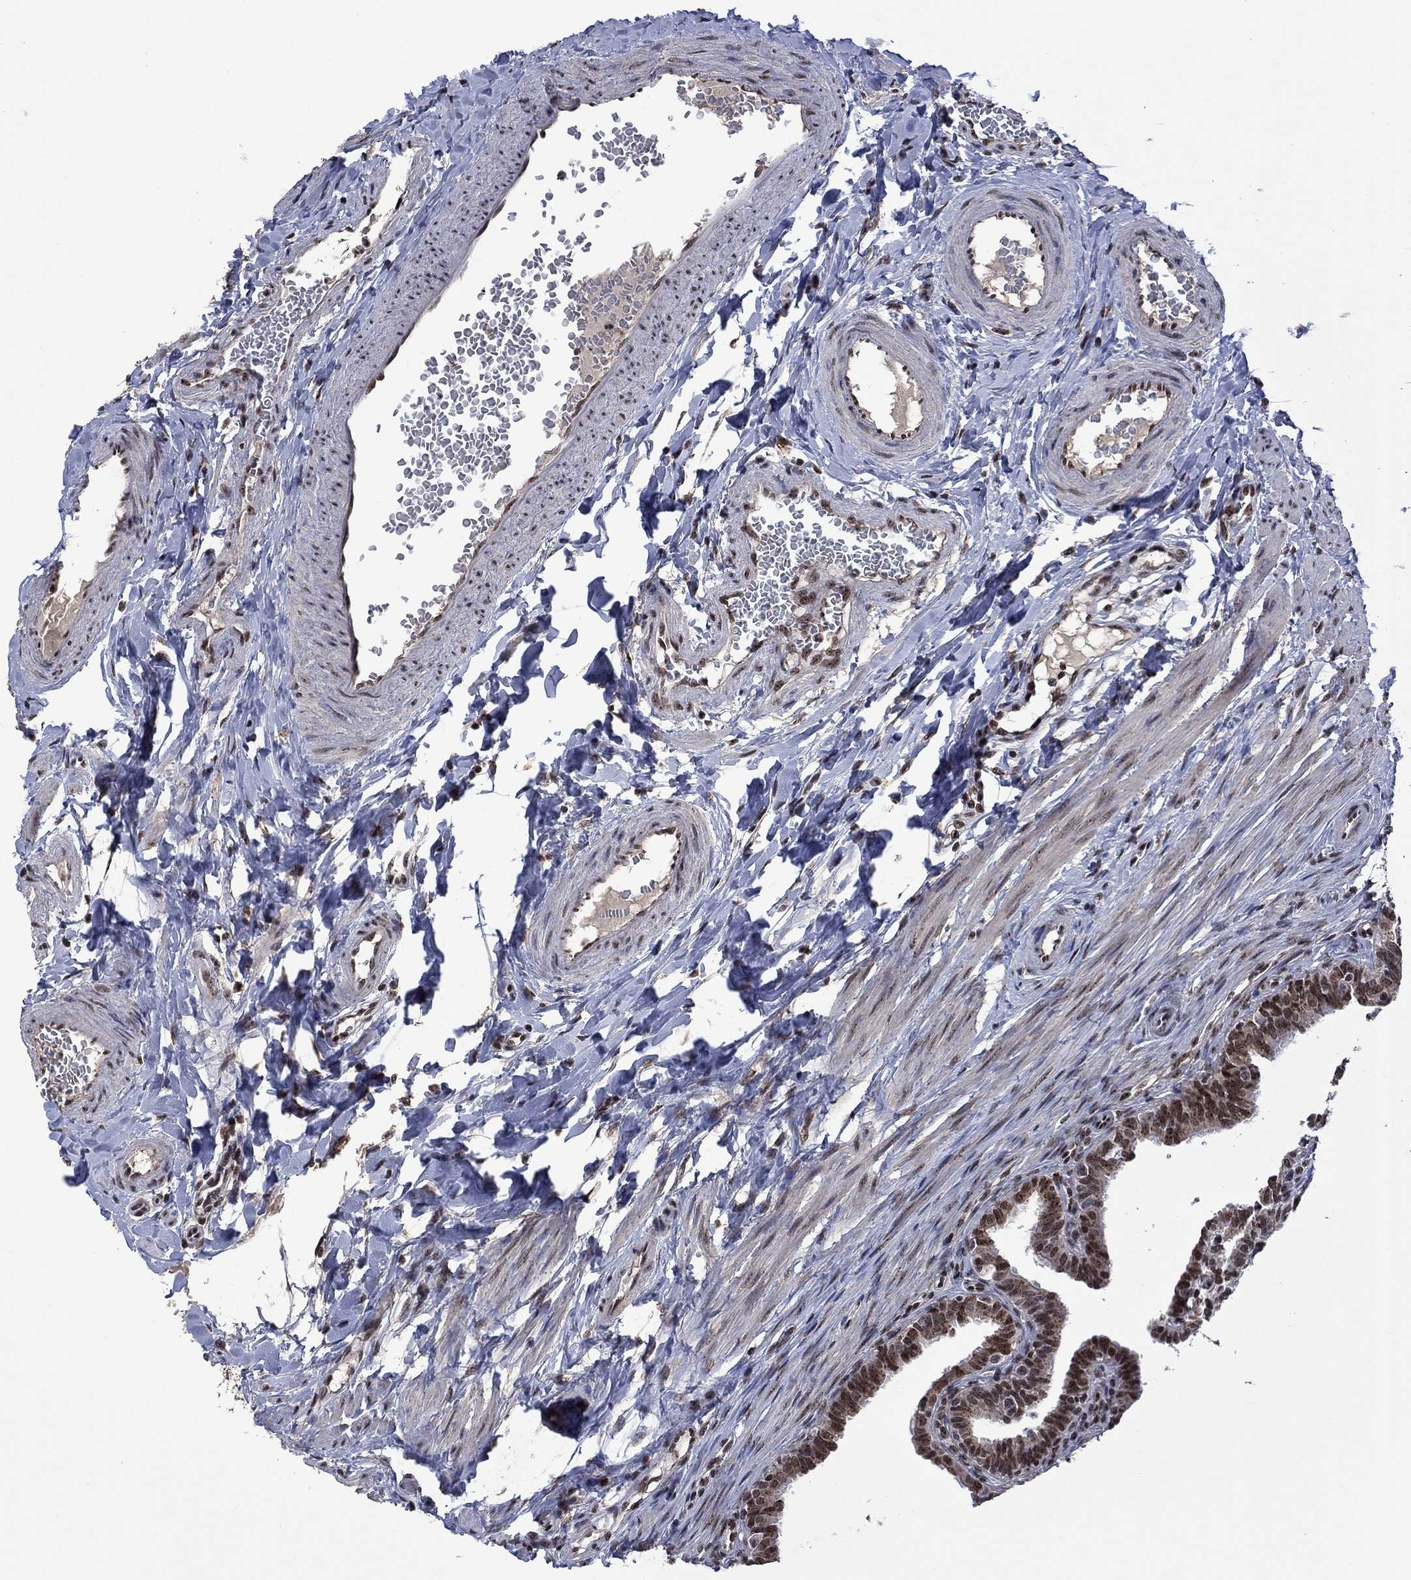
{"staining": {"intensity": "moderate", "quantity": ">75%", "location": "nuclear"}, "tissue": "fallopian tube", "cell_type": "Glandular cells", "image_type": "normal", "snomed": [{"axis": "morphology", "description": "Normal tissue, NOS"}, {"axis": "topography", "description": "Fallopian tube"}], "caption": "Brown immunohistochemical staining in benign human fallopian tube displays moderate nuclear staining in about >75% of glandular cells.", "gene": "FBLL1", "patient": {"sex": "female", "age": 36}}